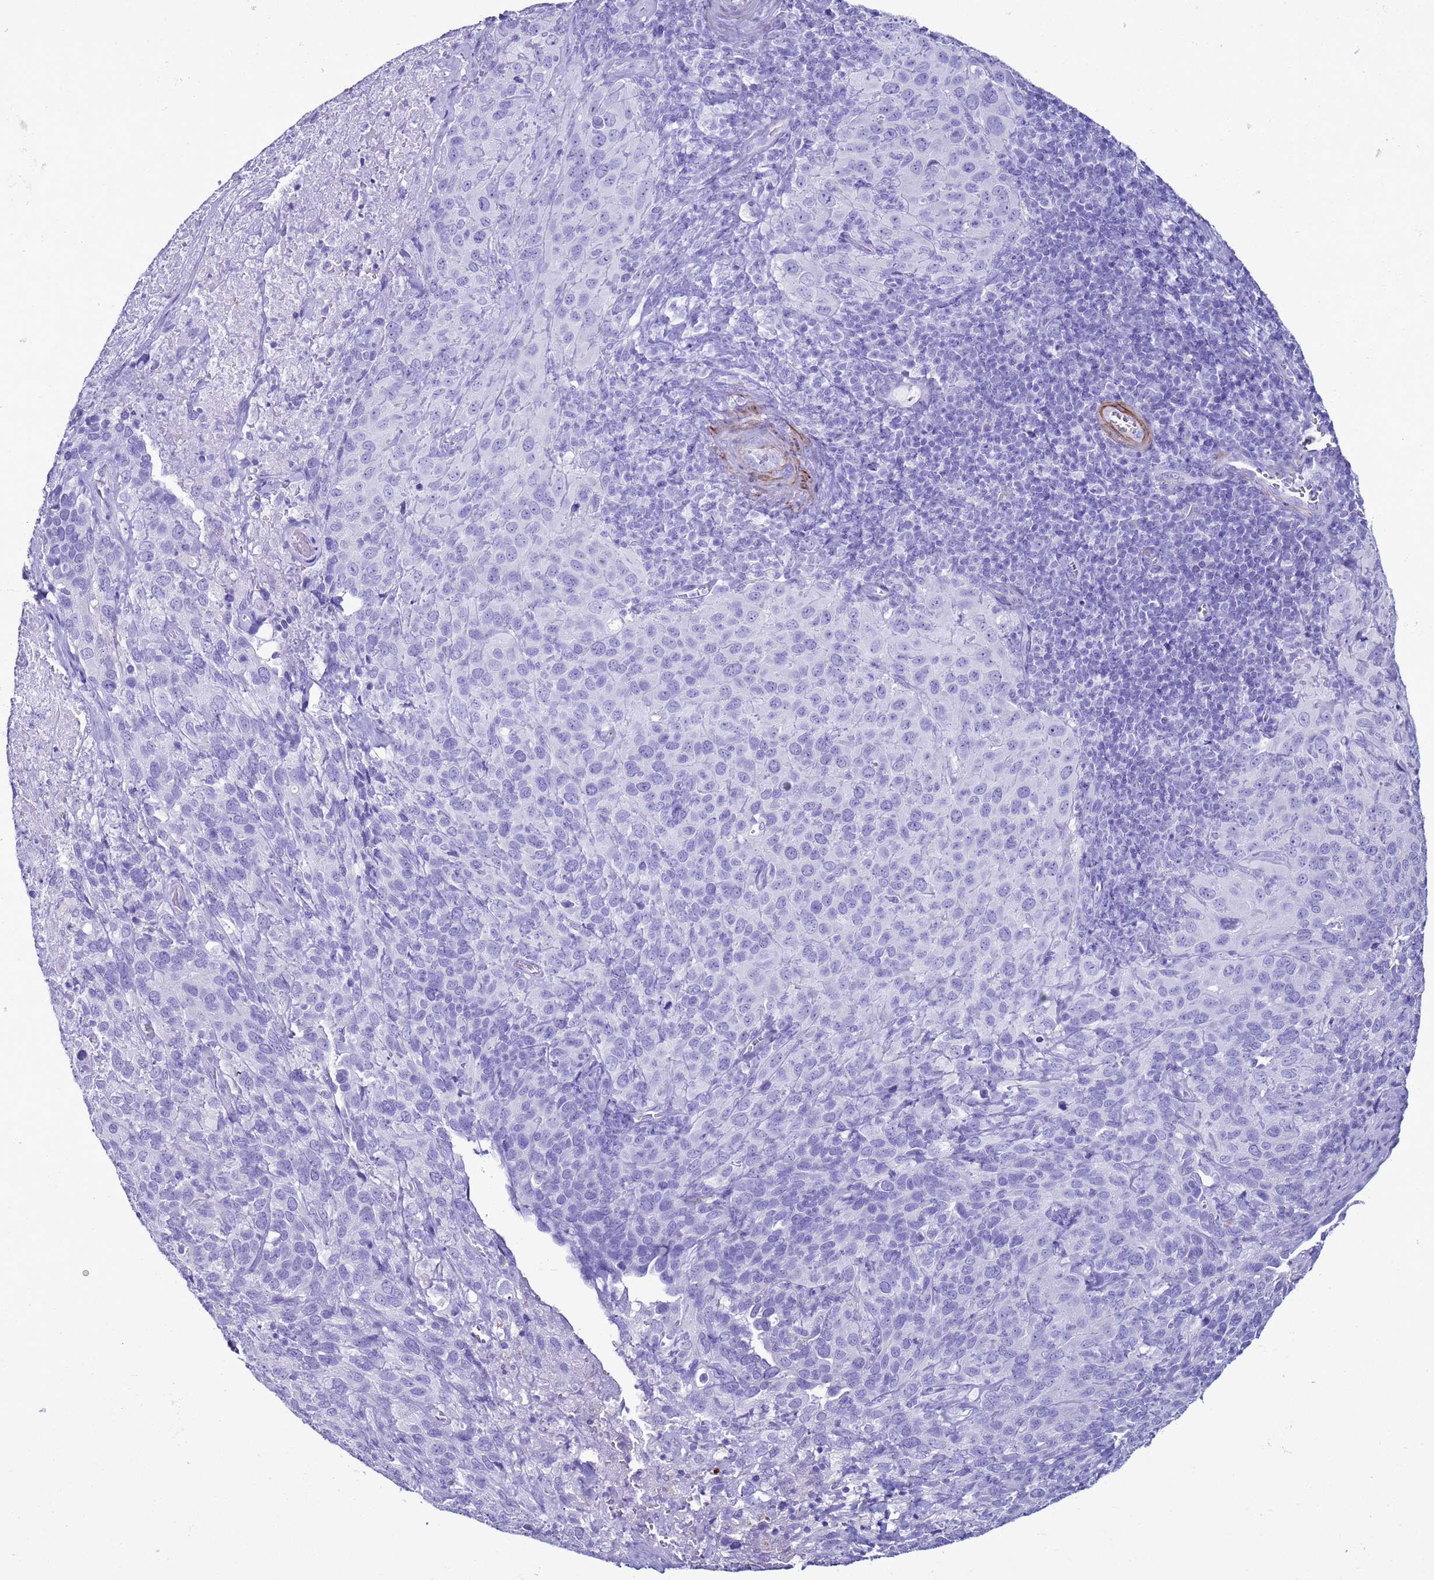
{"staining": {"intensity": "negative", "quantity": "none", "location": "none"}, "tissue": "cervical cancer", "cell_type": "Tumor cells", "image_type": "cancer", "snomed": [{"axis": "morphology", "description": "Squamous cell carcinoma, NOS"}, {"axis": "topography", "description": "Cervix"}], "caption": "A histopathology image of cervical cancer (squamous cell carcinoma) stained for a protein reveals no brown staining in tumor cells.", "gene": "LCMT1", "patient": {"sex": "female", "age": 51}}